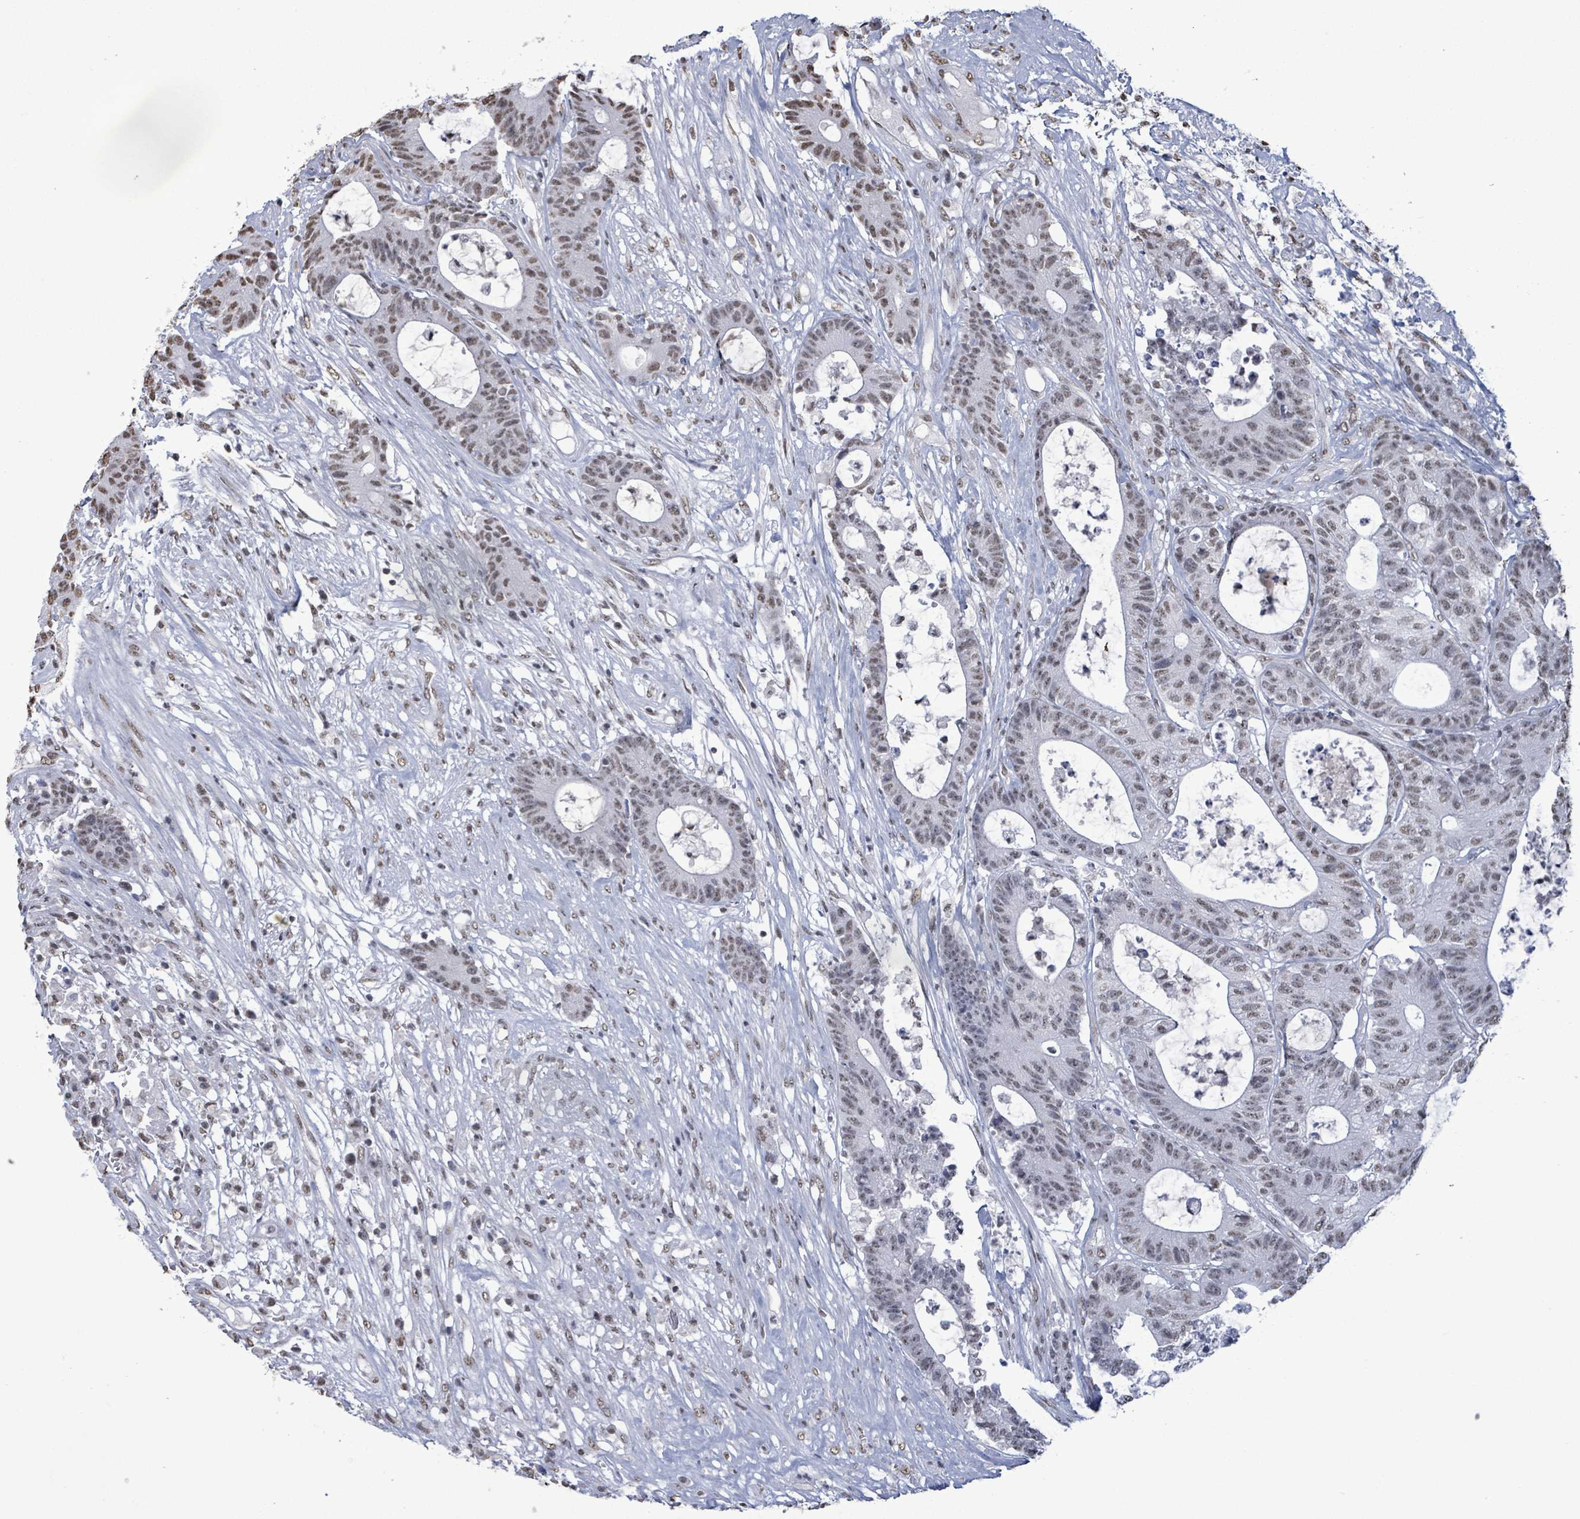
{"staining": {"intensity": "weak", "quantity": ">75%", "location": "nuclear"}, "tissue": "colorectal cancer", "cell_type": "Tumor cells", "image_type": "cancer", "snomed": [{"axis": "morphology", "description": "Adenocarcinoma, NOS"}, {"axis": "topography", "description": "Colon"}], "caption": "The immunohistochemical stain highlights weak nuclear expression in tumor cells of adenocarcinoma (colorectal) tissue.", "gene": "SAMD14", "patient": {"sex": "female", "age": 84}}